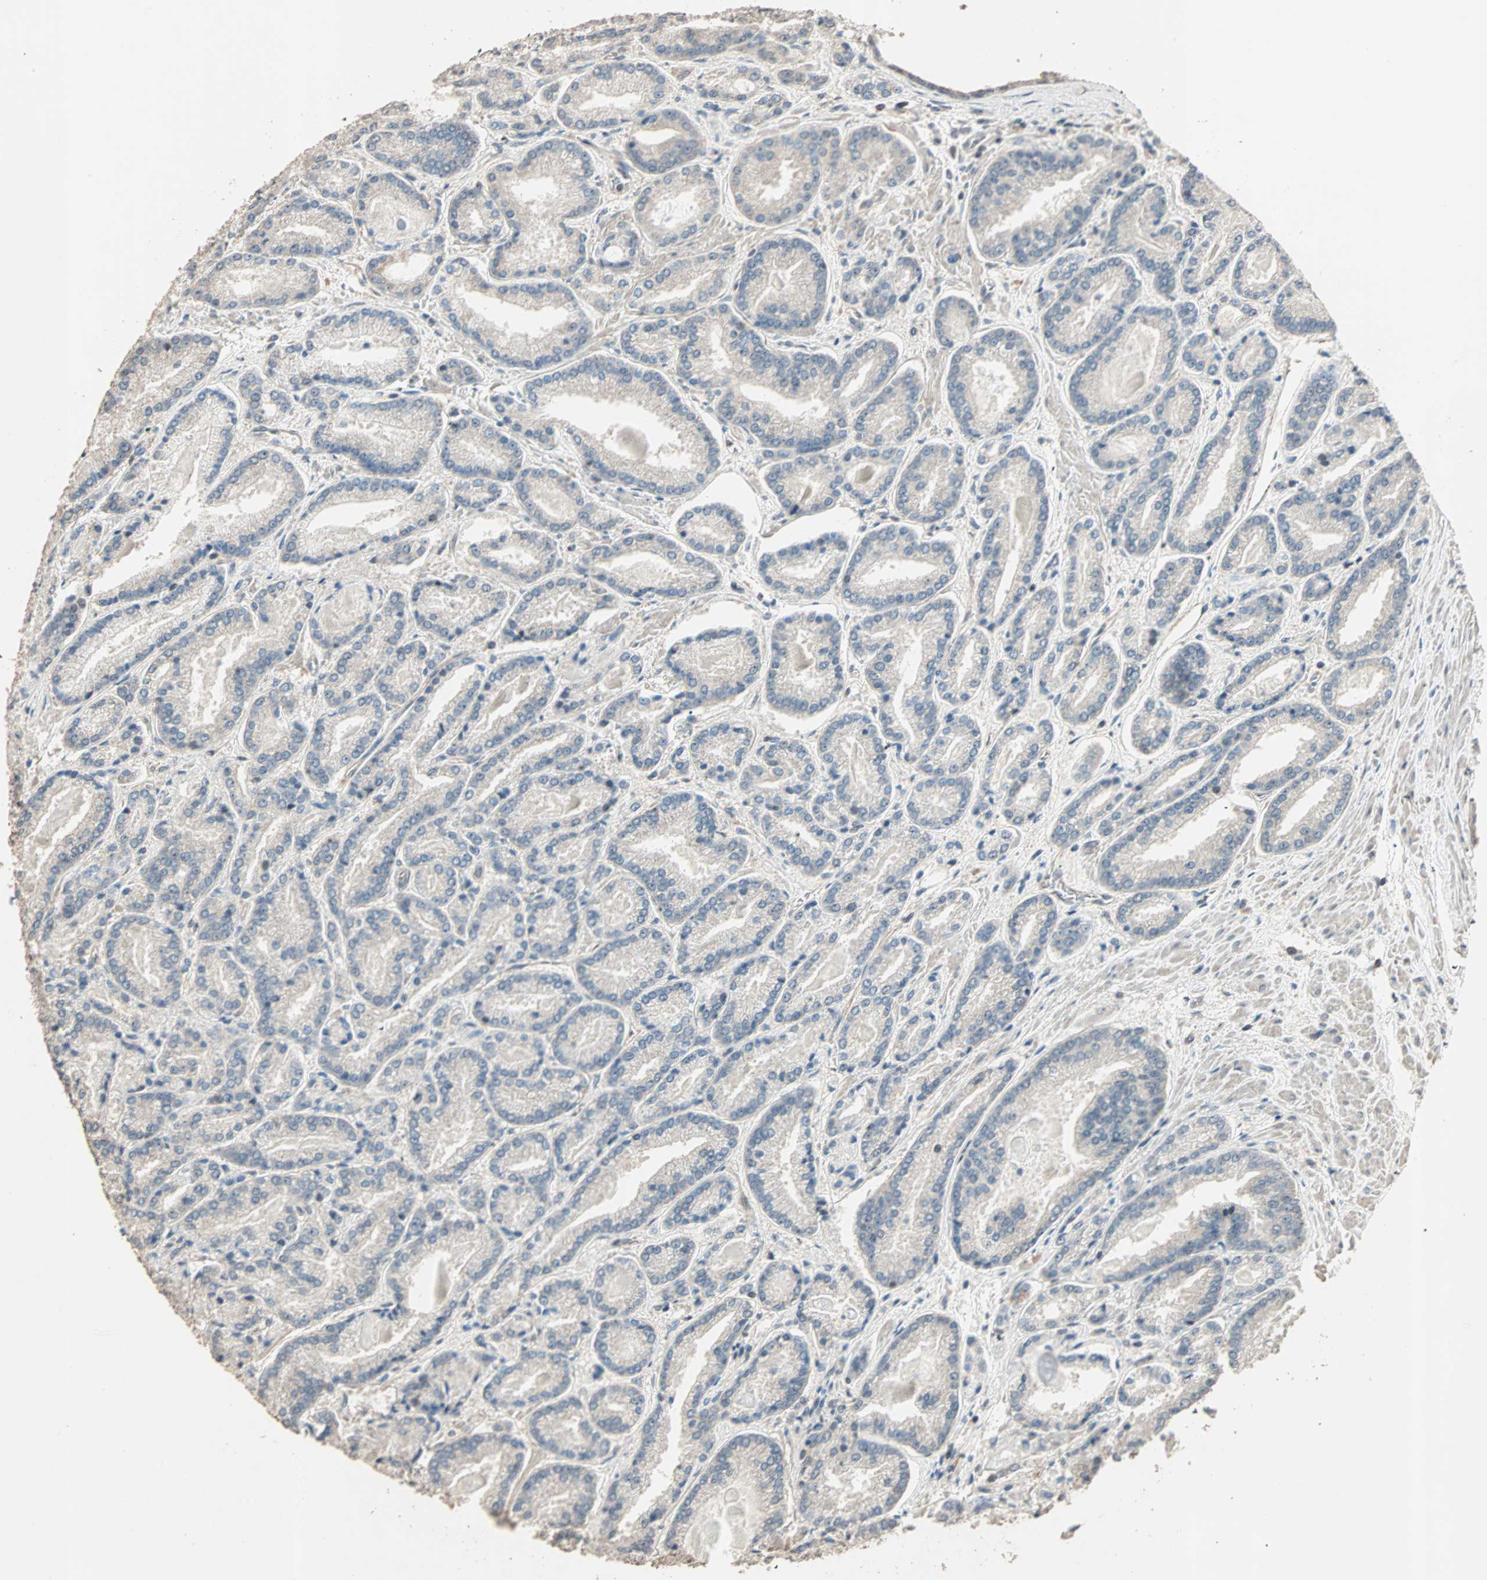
{"staining": {"intensity": "weak", "quantity": ">75%", "location": "cytoplasmic/membranous,nuclear"}, "tissue": "prostate cancer", "cell_type": "Tumor cells", "image_type": "cancer", "snomed": [{"axis": "morphology", "description": "Adenocarcinoma, Low grade"}, {"axis": "topography", "description": "Prostate"}], "caption": "This is an image of immunohistochemistry staining of prostate cancer, which shows weak staining in the cytoplasmic/membranous and nuclear of tumor cells.", "gene": "ZBTB33", "patient": {"sex": "male", "age": 59}}